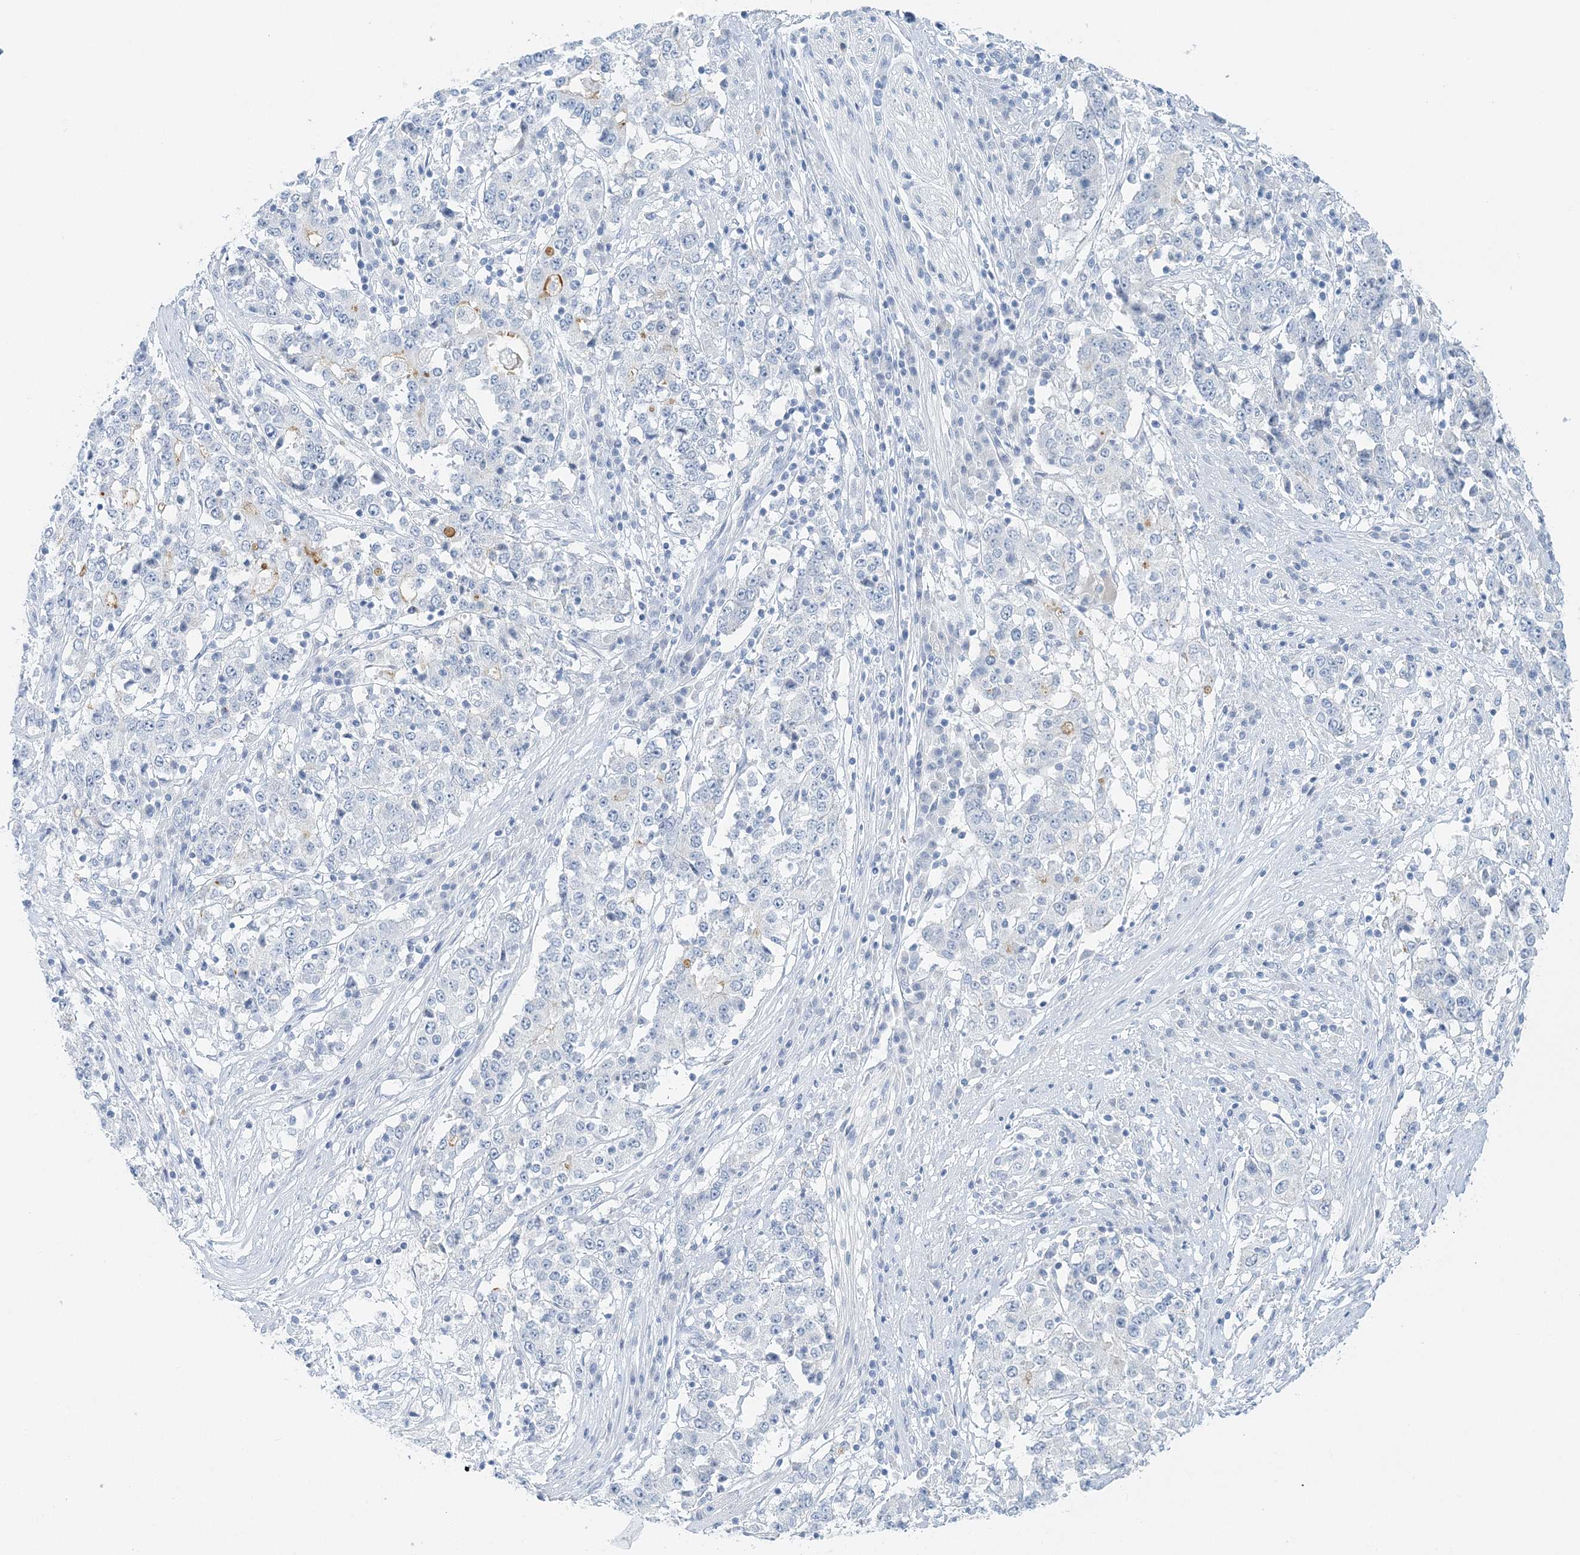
{"staining": {"intensity": "negative", "quantity": "none", "location": "none"}, "tissue": "stomach cancer", "cell_type": "Tumor cells", "image_type": "cancer", "snomed": [{"axis": "morphology", "description": "Adenocarcinoma, NOS"}, {"axis": "topography", "description": "Stomach"}], "caption": "Stomach cancer was stained to show a protein in brown. There is no significant expression in tumor cells.", "gene": "VILL", "patient": {"sex": "male", "age": 59}}